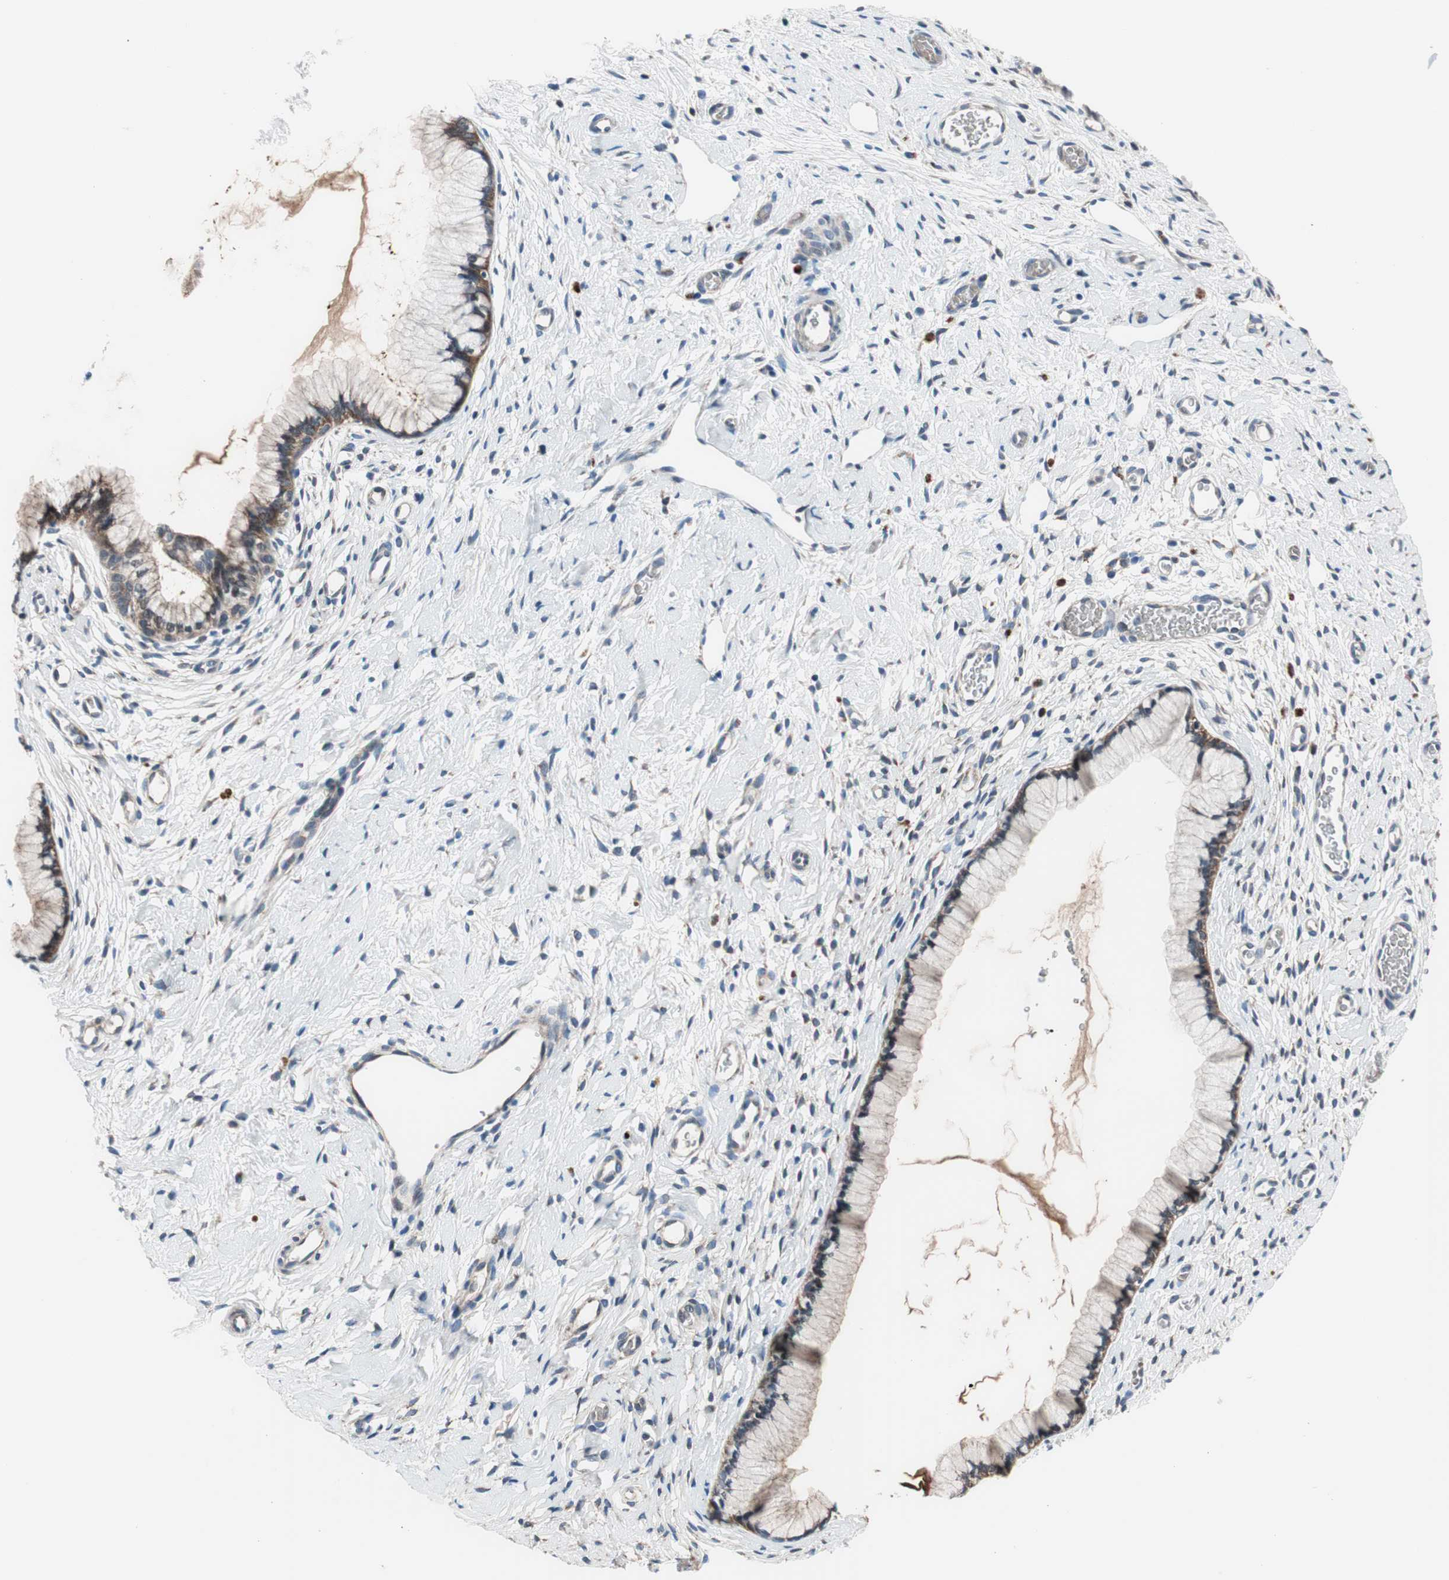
{"staining": {"intensity": "weak", "quantity": ">75%", "location": "cytoplasmic/membranous"}, "tissue": "cervix", "cell_type": "Glandular cells", "image_type": "normal", "snomed": [{"axis": "morphology", "description": "Normal tissue, NOS"}, {"axis": "topography", "description": "Cervix"}], "caption": "Immunohistochemical staining of unremarkable cervix reveals low levels of weak cytoplasmic/membranous positivity in approximately >75% of glandular cells. (DAB = brown stain, brightfield microscopy at high magnification).", "gene": "PRDX2", "patient": {"sex": "female", "age": 65}}